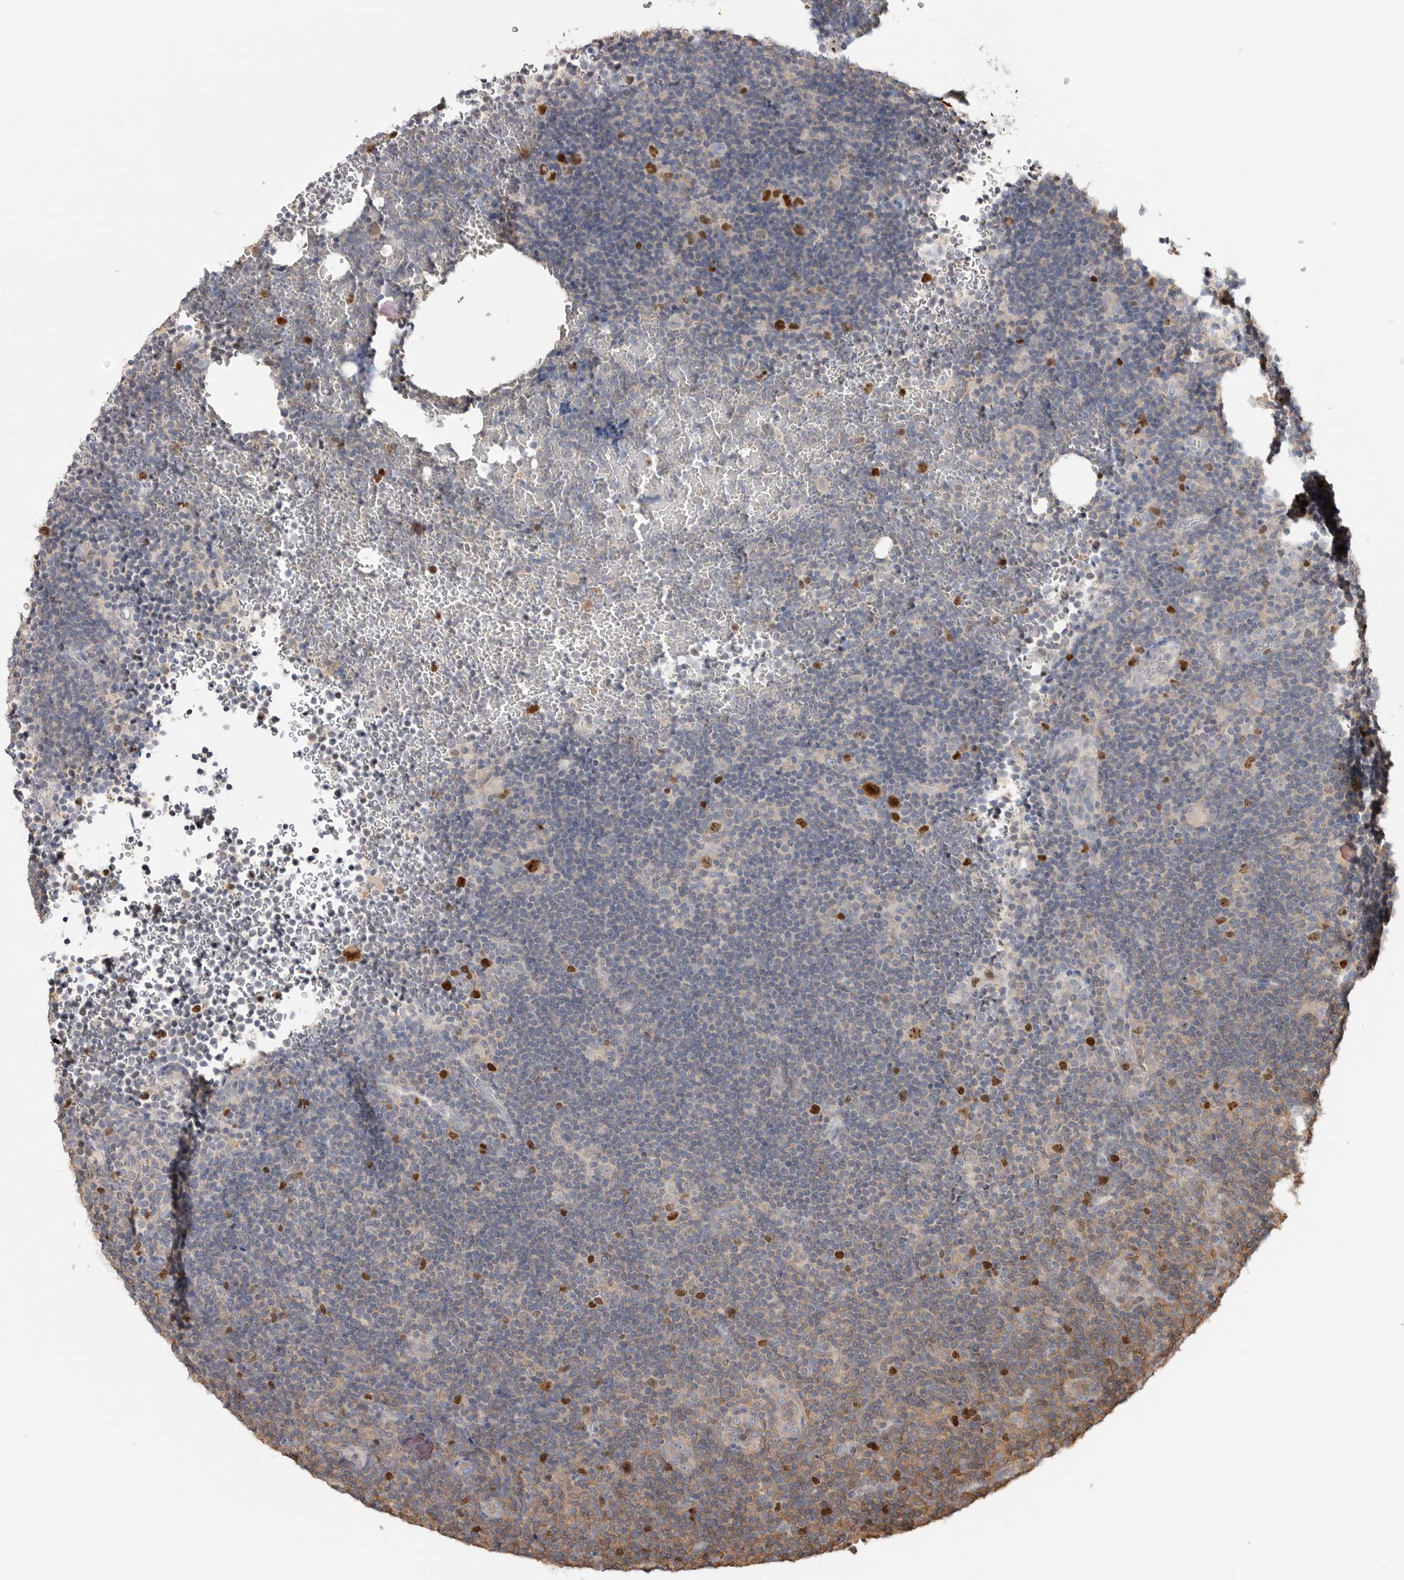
{"staining": {"intensity": "negative", "quantity": "none", "location": "none"}, "tissue": "lymphoma", "cell_type": "Tumor cells", "image_type": "cancer", "snomed": [{"axis": "morphology", "description": "Hodgkin's disease, NOS"}, {"axis": "topography", "description": "Lymph node"}], "caption": "Protein analysis of lymphoma reveals no significant expression in tumor cells.", "gene": "TOP2A", "patient": {"sex": "female", "age": 57}}